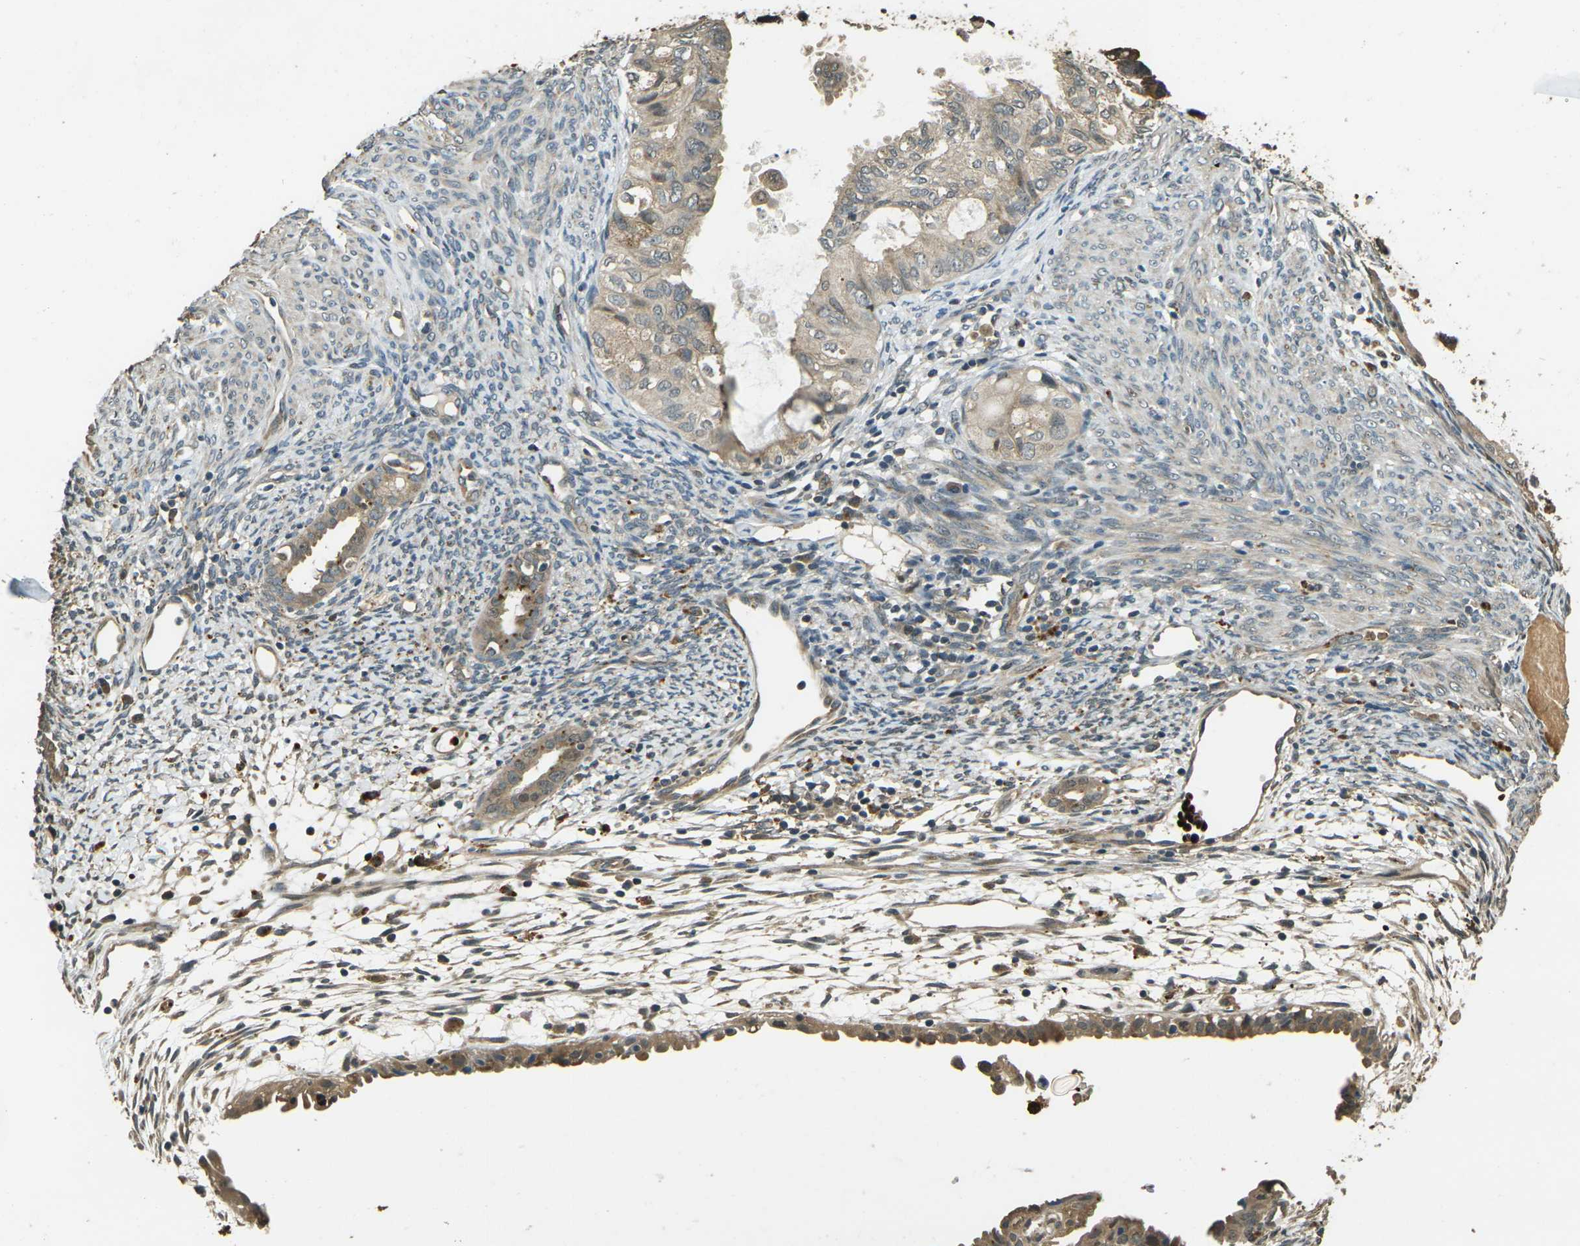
{"staining": {"intensity": "weak", "quantity": ">75%", "location": "cytoplasmic/membranous"}, "tissue": "cervical cancer", "cell_type": "Tumor cells", "image_type": "cancer", "snomed": [{"axis": "morphology", "description": "Normal tissue, NOS"}, {"axis": "morphology", "description": "Adenocarcinoma, NOS"}, {"axis": "topography", "description": "Cervix"}, {"axis": "topography", "description": "Endometrium"}], "caption": "A low amount of weak cytoplasmic/membranous positivity is seen in about >75% of tumor cells in cervical cancer tissue.", "gene": "TOR1A", "patient": {"sex": "female", "age": 86}}